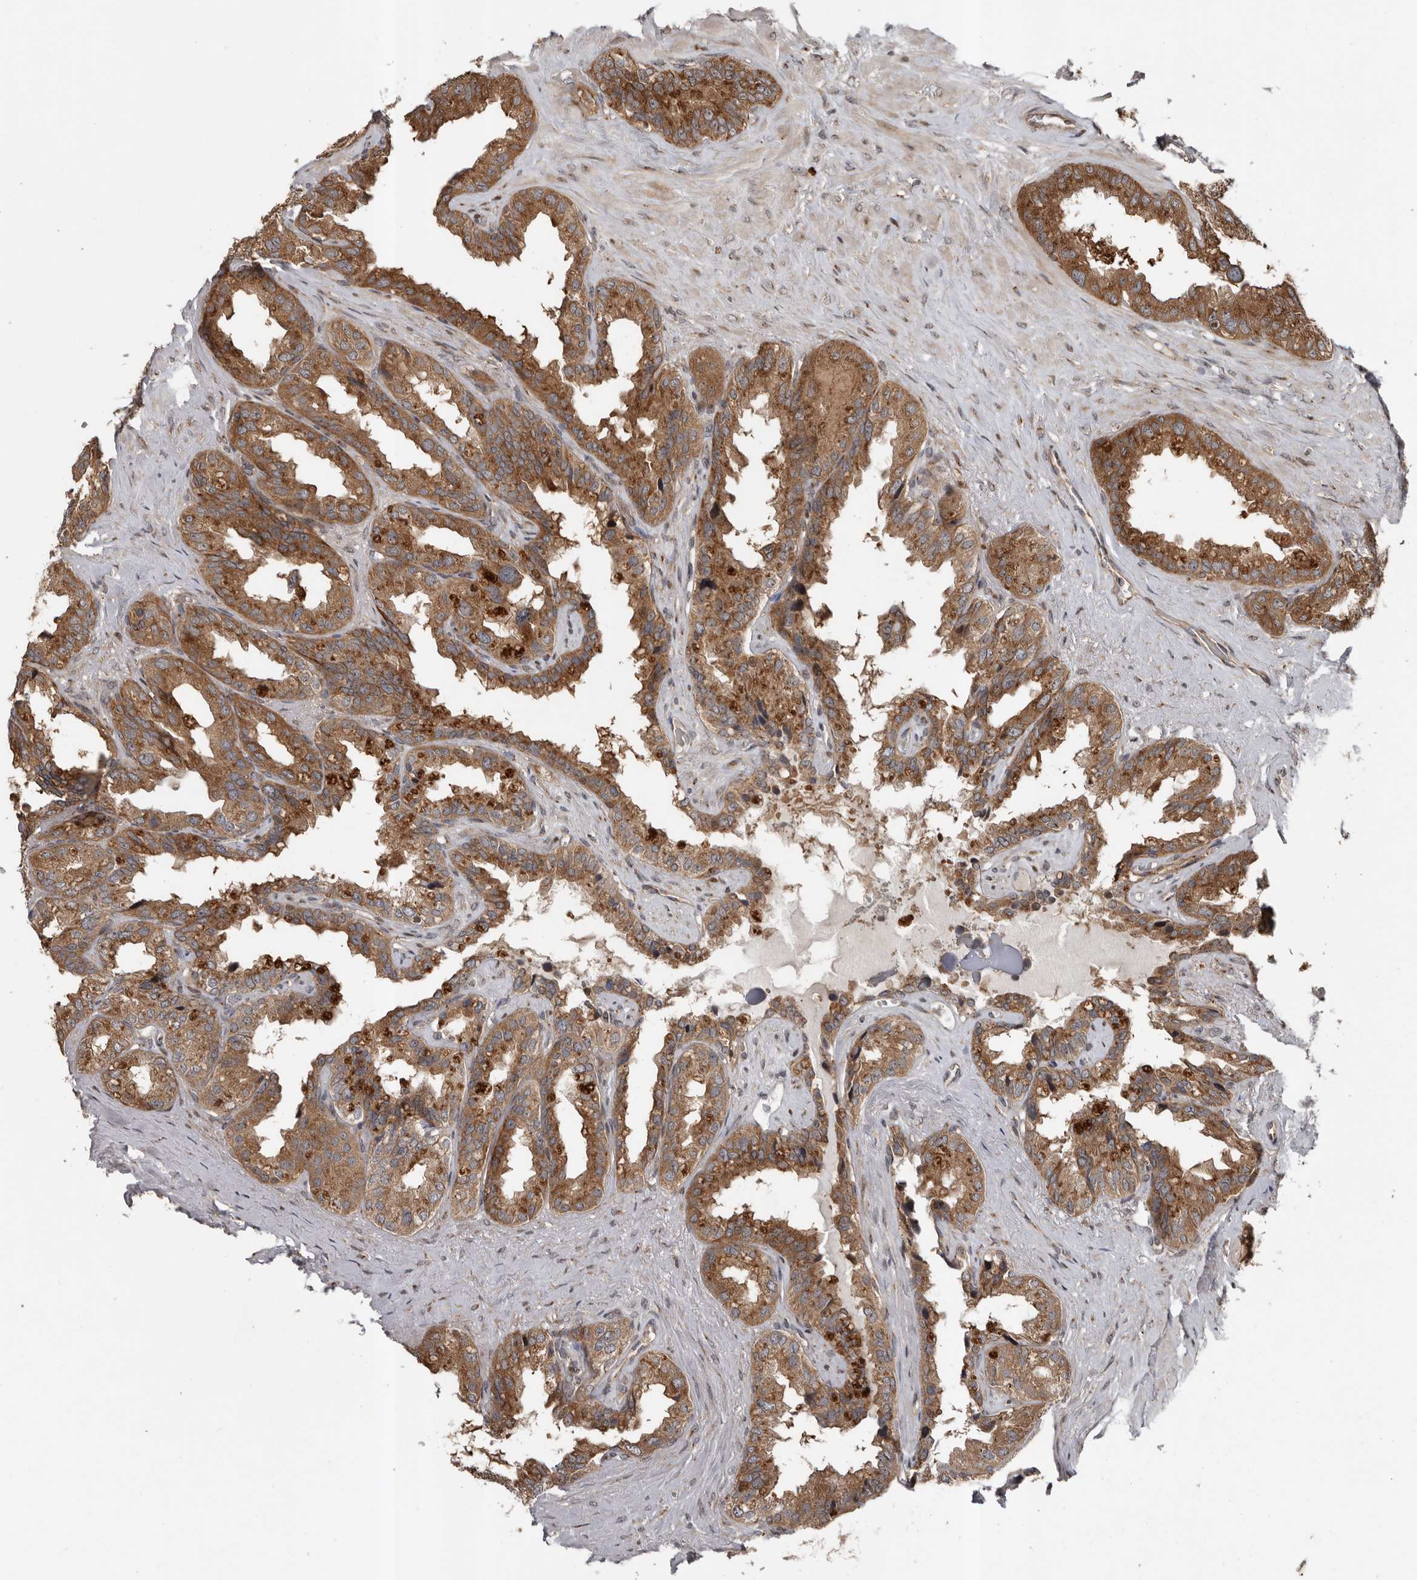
{"staining": {"intensity": "moderate", "quantity": ">75%", "location": "cytoplasmic/membranous"}, "tissue": "seminal vesicle", "cell_type": "Glandular cells", "image_type": "normal", "snomed": [{"axis": "morphology", "description": "Normal tissue, NOS"}, {"axis": "topography", "description": "Seminal veicle"}], "caption": "Immunohistochemistry (IHC) of benign seminal vesicle exhibits medium levels of moderate cytoplasmic/membranous staining in about >75% of glandular cells.", "gene": "CCDC190", "patient": {"sex": "male", "age": 80}}